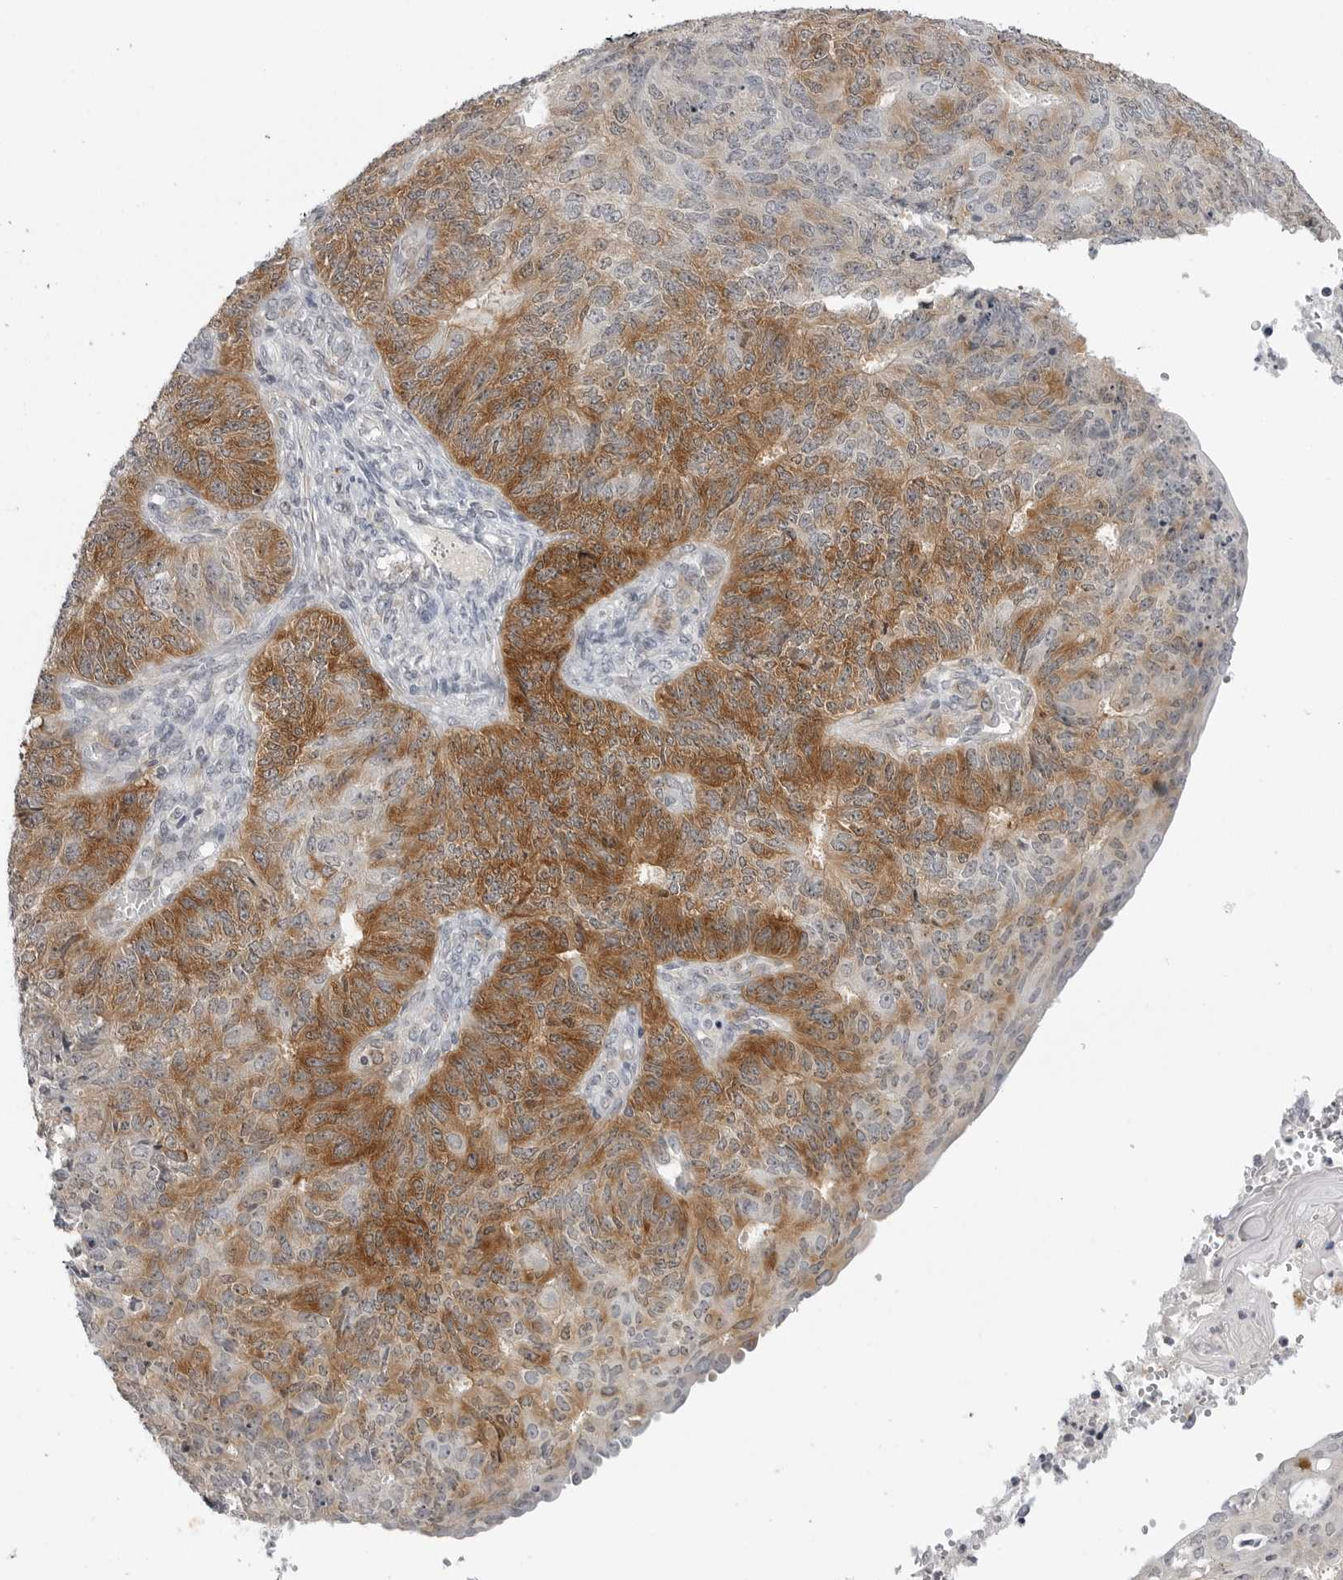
{"staining": {"intensity": "moderate", "quantity": "25%-75%", "location": "cytoplasmic/membranous"}, "tissue": "endometrial cancer", "cell_type": "Tumor cells", "image_type": "cancer", "snomed": [{"axis": "morphology", "description": "Adenocarcinoma, NOS"}, {"axis": "topography", "description": "Endometrium"}], "caption": "Immunohistochemical staining of human adenocarcinoma (endometrial) exhibits moderate cytoplasmic/membranous protein positivity in about 25%-75% of tumor cells. (Brightfield microscopy of DAB IHC at high magnification).", "gene": "RRM1", "patient": {"sex": "female", "age": 32}}